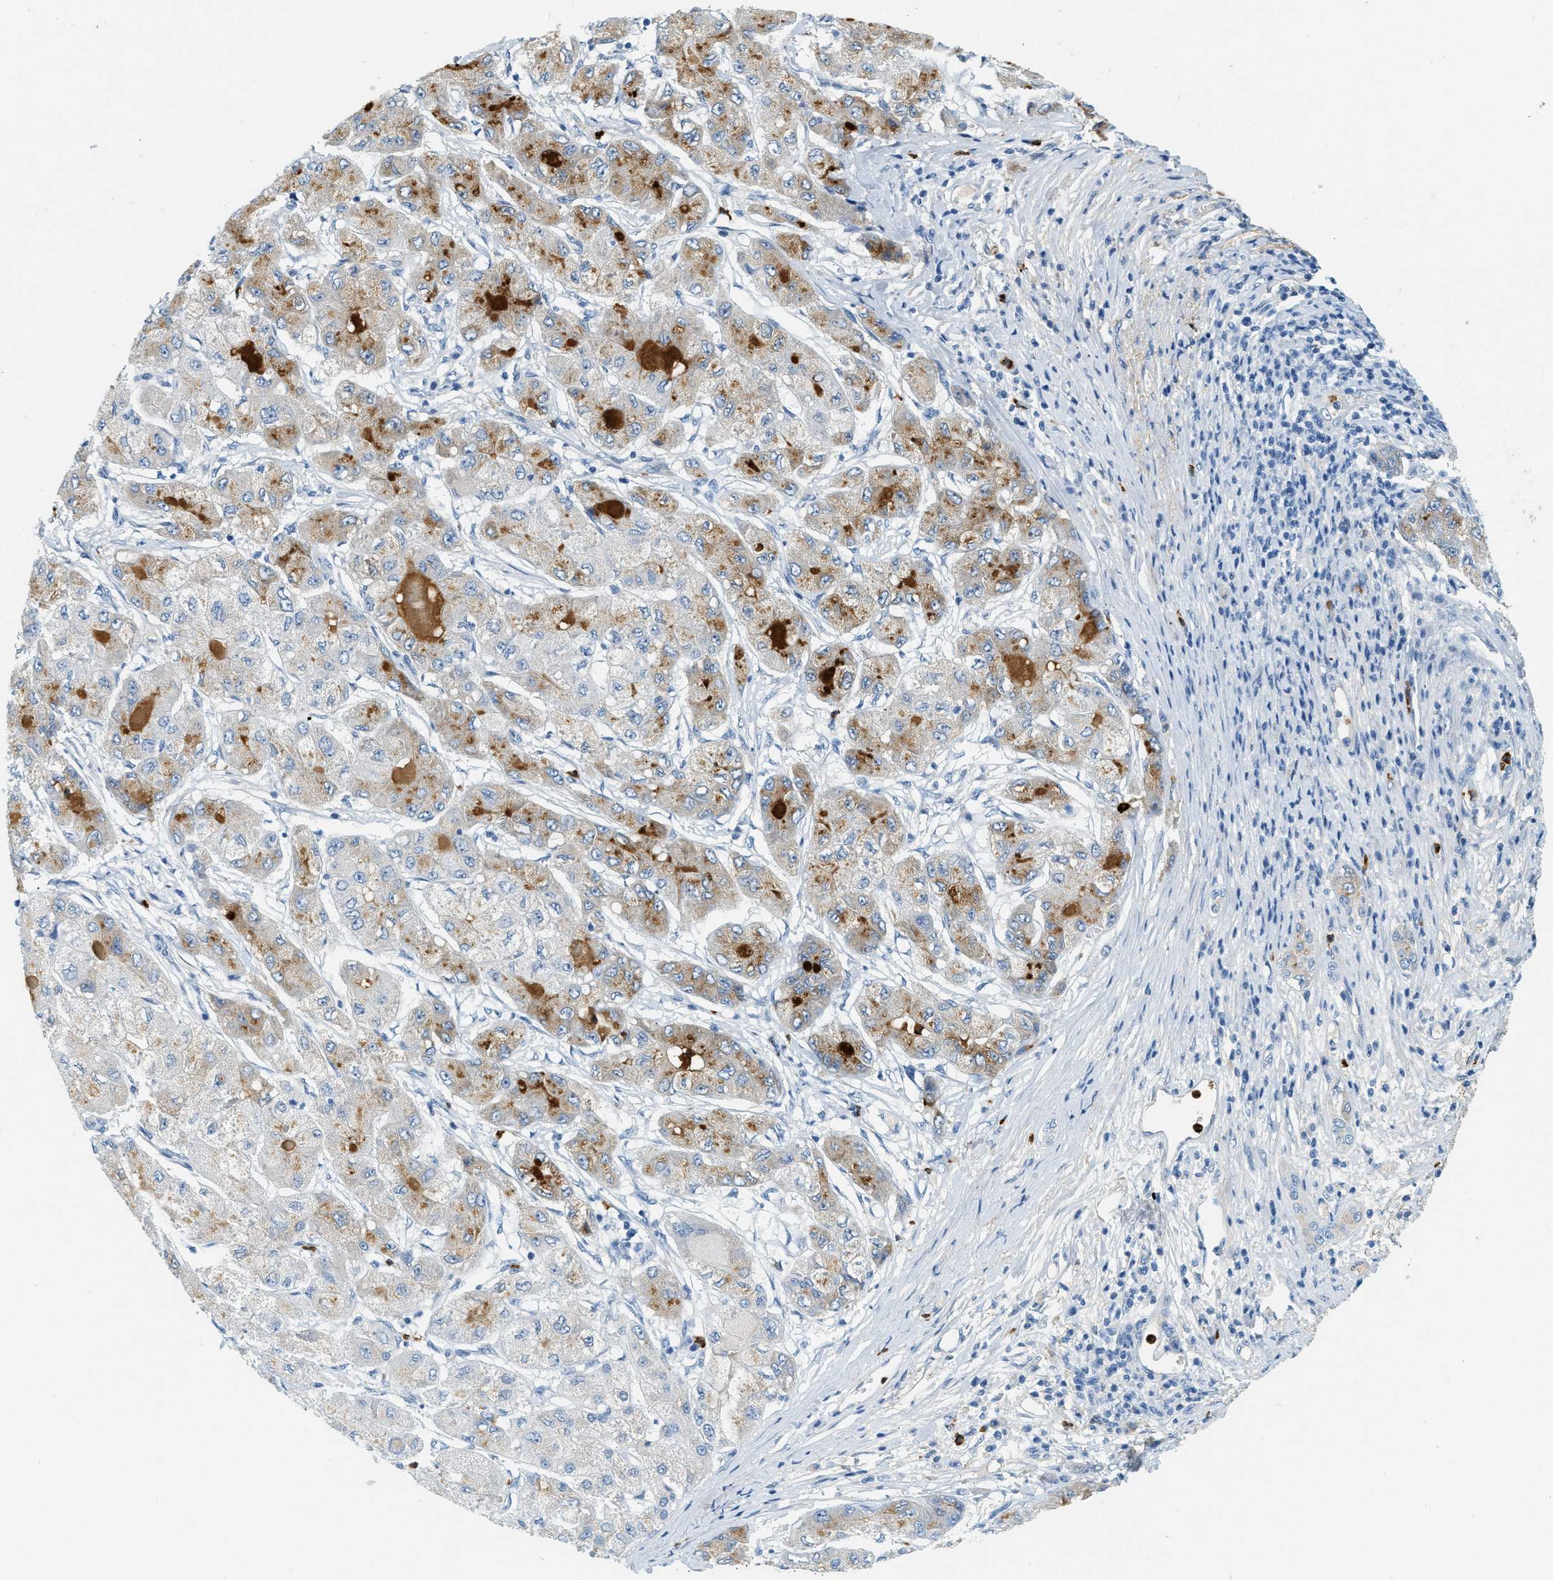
{"staining": {"intensity": "moderate", "quantity": "<25%", "location": "cytoplasmic/membranous"}, "tissue": "liver cancer", "cell_type": "Tumor cells", "image_type": "cancer", "snomed": [{"axis": "morphology", "description": "Carcinoma, Hepatocellular, NOS"}, {"axis": "topography", "description": "Liver"}], "caption": "A low amount of moderate cytoplasmic/membranous positivity is appreciated in about <25% of tumor cells in liver cancer tissue. (DAB IHC, brown staining for protein, blue staining for nuclei).", "gene": "LCN2", "patient": {"sex": "male", "age": 80}}